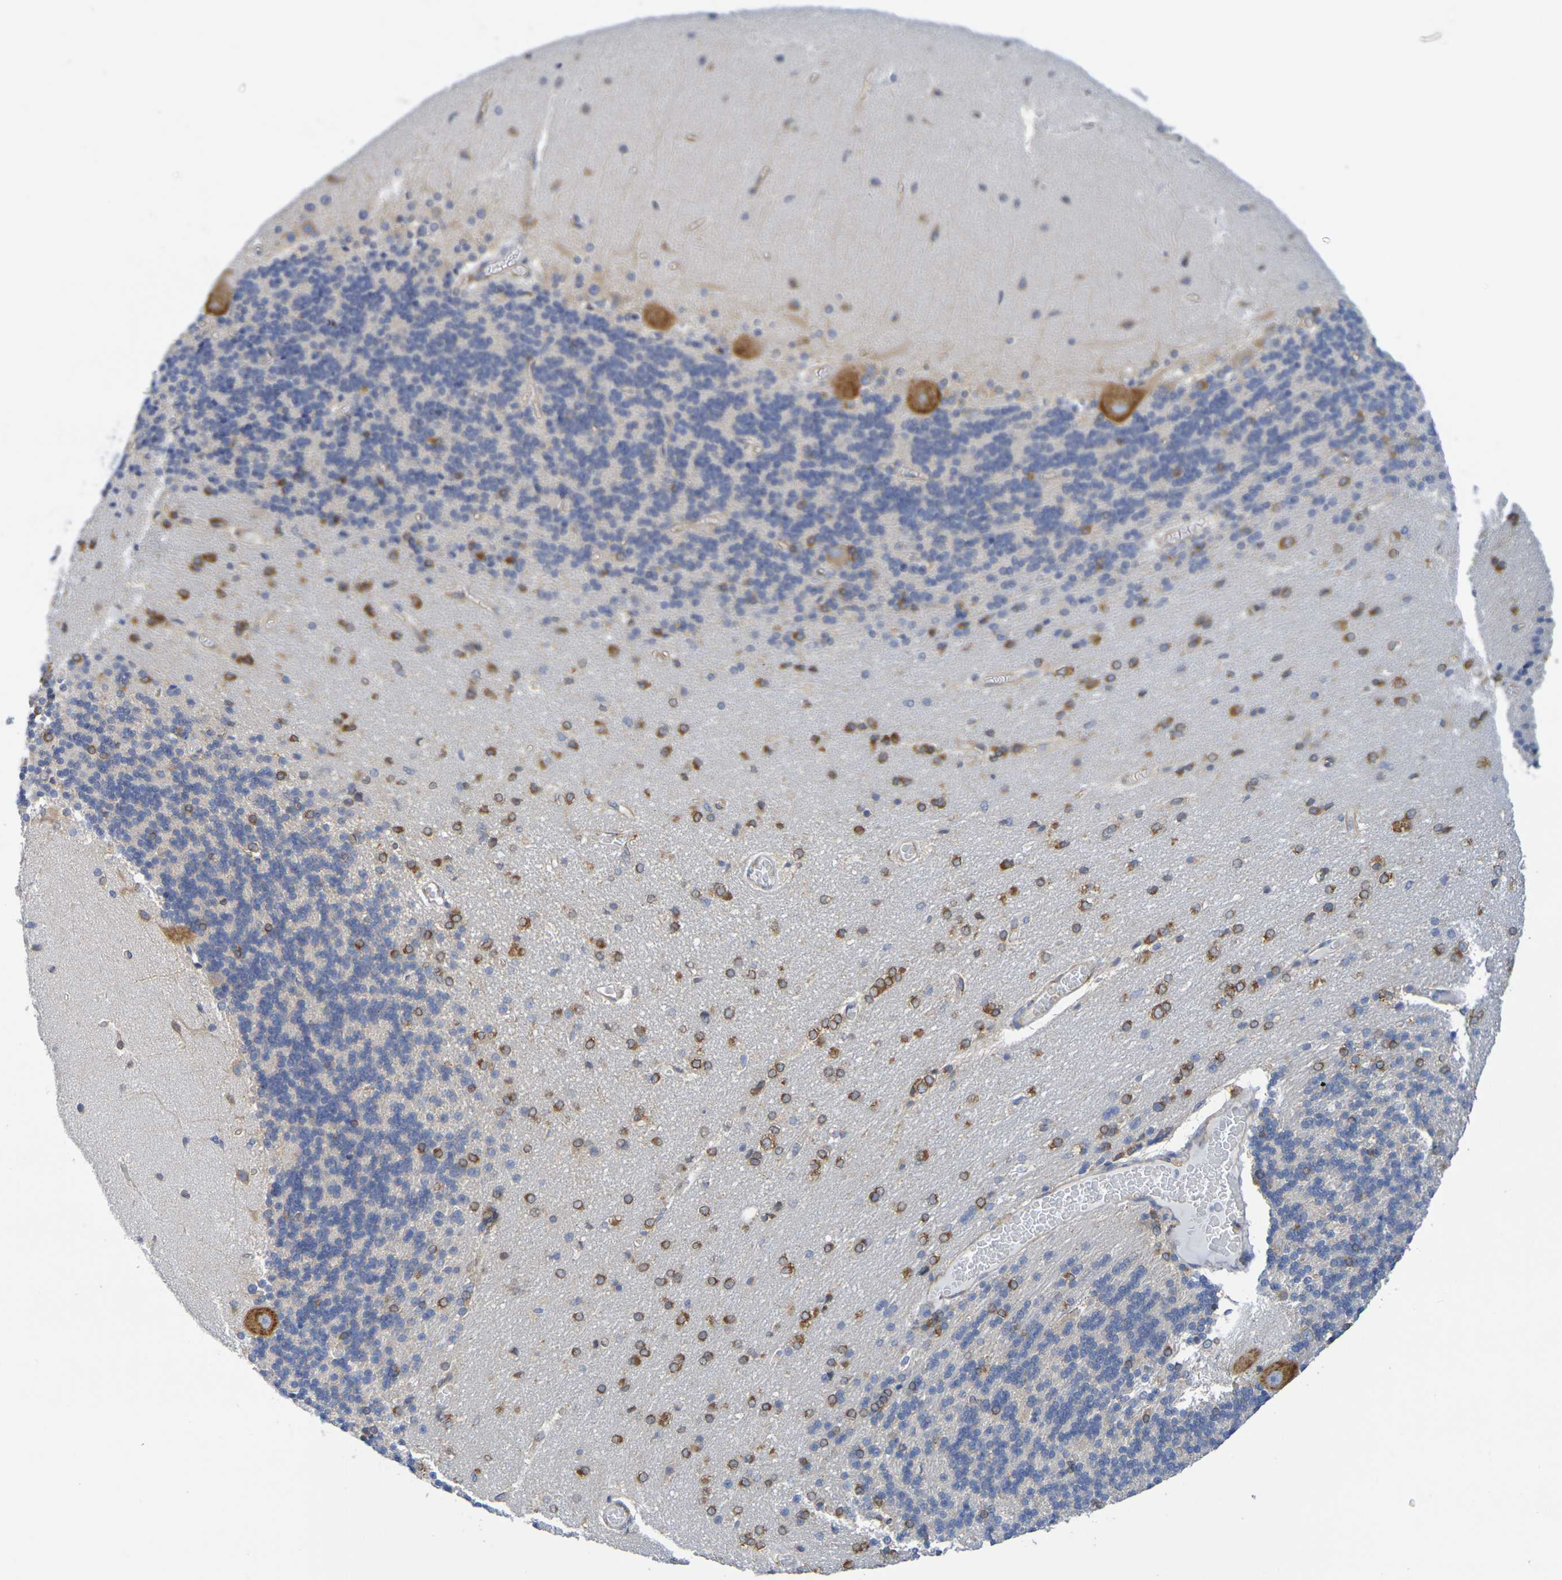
{"staining": {"intensity": "moderate", "quantity": "<25%", "location": "cytoplasmic/membranous"}, "tissue": "cerebellum", "cell_type": "Cells in granular layer", "image_type": "normal", "snomed": [{"axis": "morphology", "description": "Normal tissue, NOS"}, {"axis": "topography", "description": "Cerebellum"}], "caption": "Brown immunohistochemical staining in unremarkable human cerebellum displays moderate cytoplasmic/membranous expression in approximately <25% of cells in granular layer.", "gene": "TMCC3", "patient": {"sex": "female", "age": 54}}